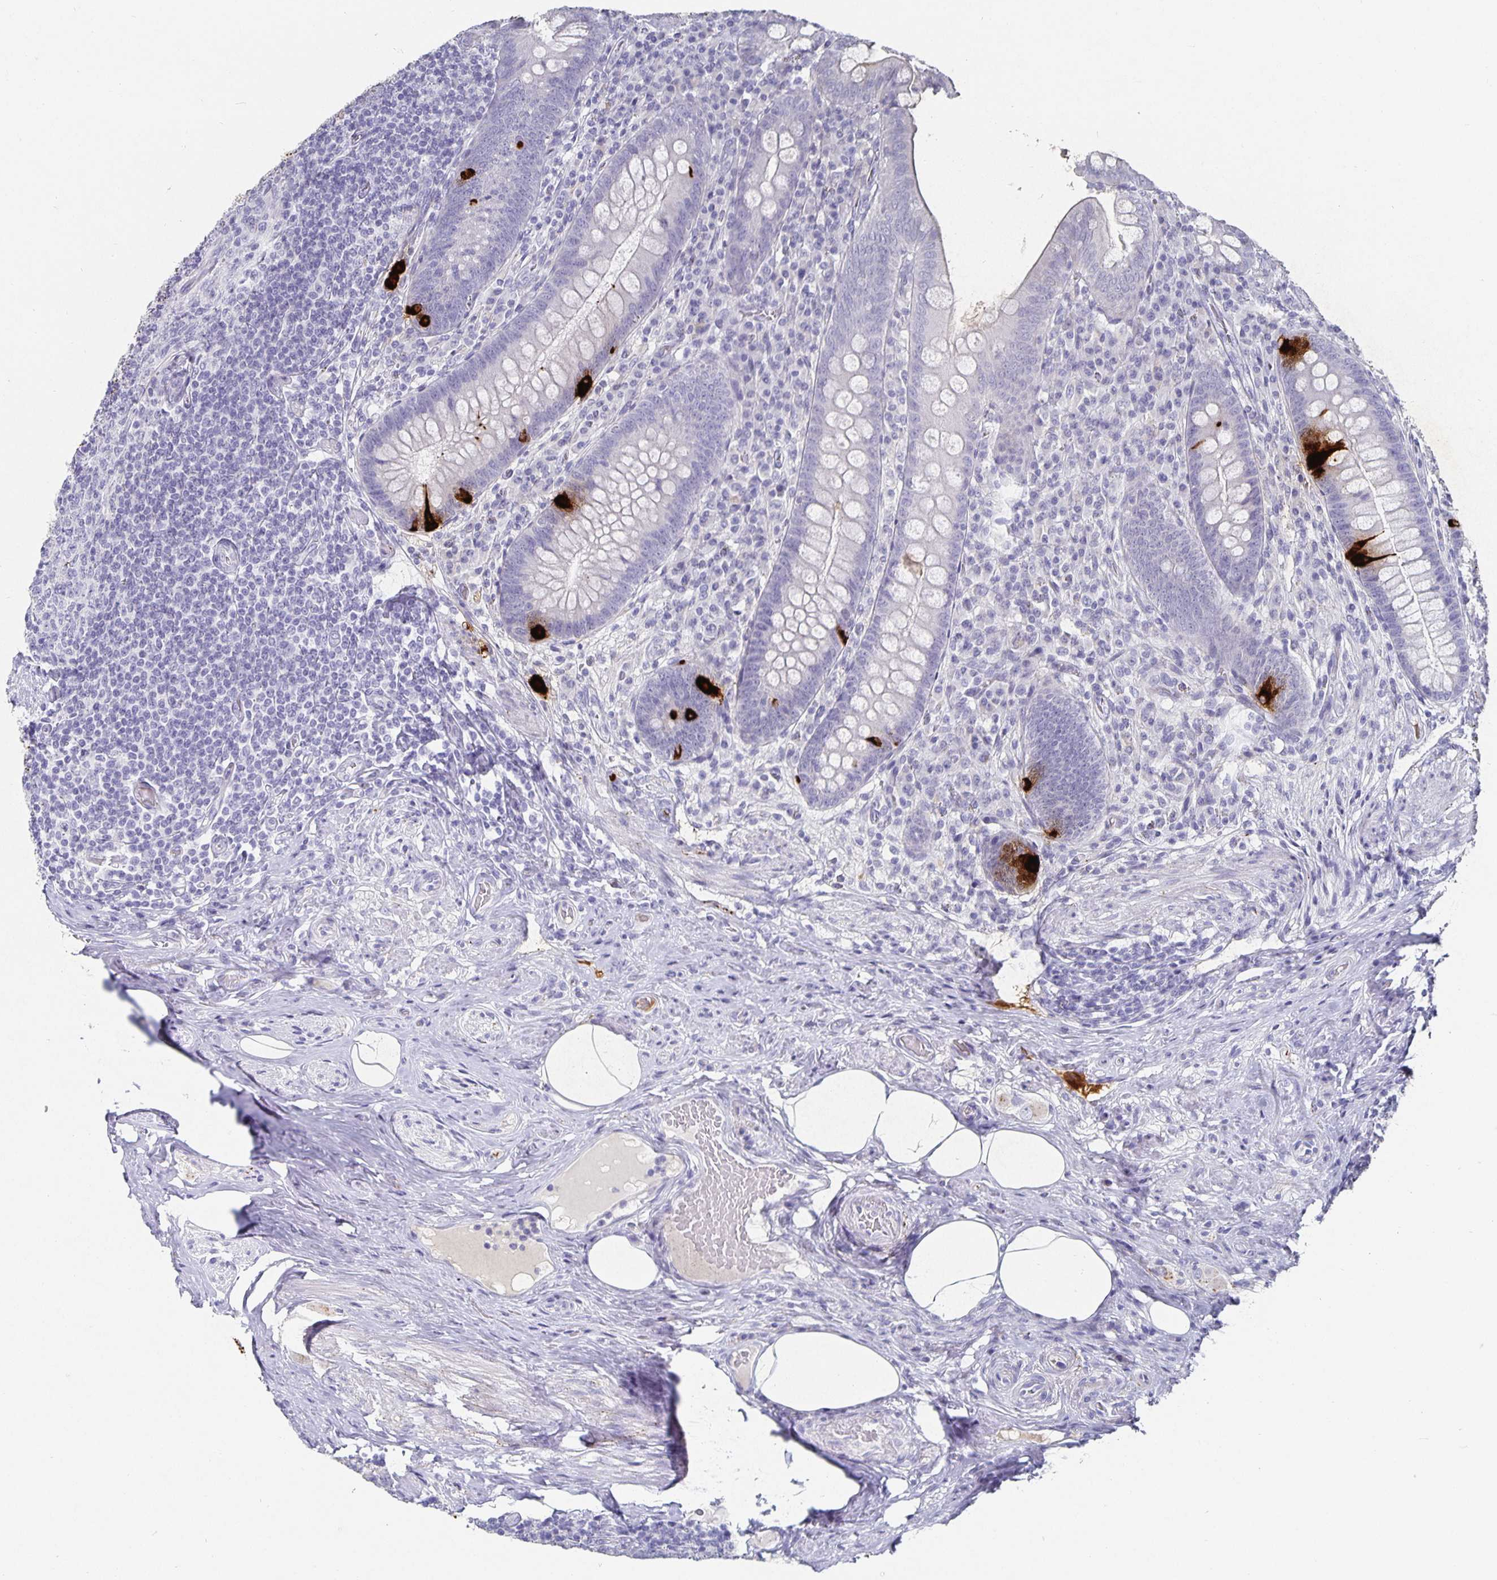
{"staining": {"intensity": "strong", "quantity": "<25%", "location": "cytoplasmic/membranous"}, "tissue": "appendix", "cell_type": "Glandular cells", "image_type": "normal", "snomed": [{"axis": "morphology", "description": "Normal tissue, NOS"}, {"axis": "topography", "description": "Appendix"}], "caption": "IHC (DAB (3,3'-diaminobenzidine)) staining of benign human appendix shows strong cytoplasmic/membranous protein positivity in about <25% of glandular cells. (brown staining indicates protein expression, while blue staining denotes nuclei).", "gene": "CHGA", "patient": {"sex": "male", "age": 71}}